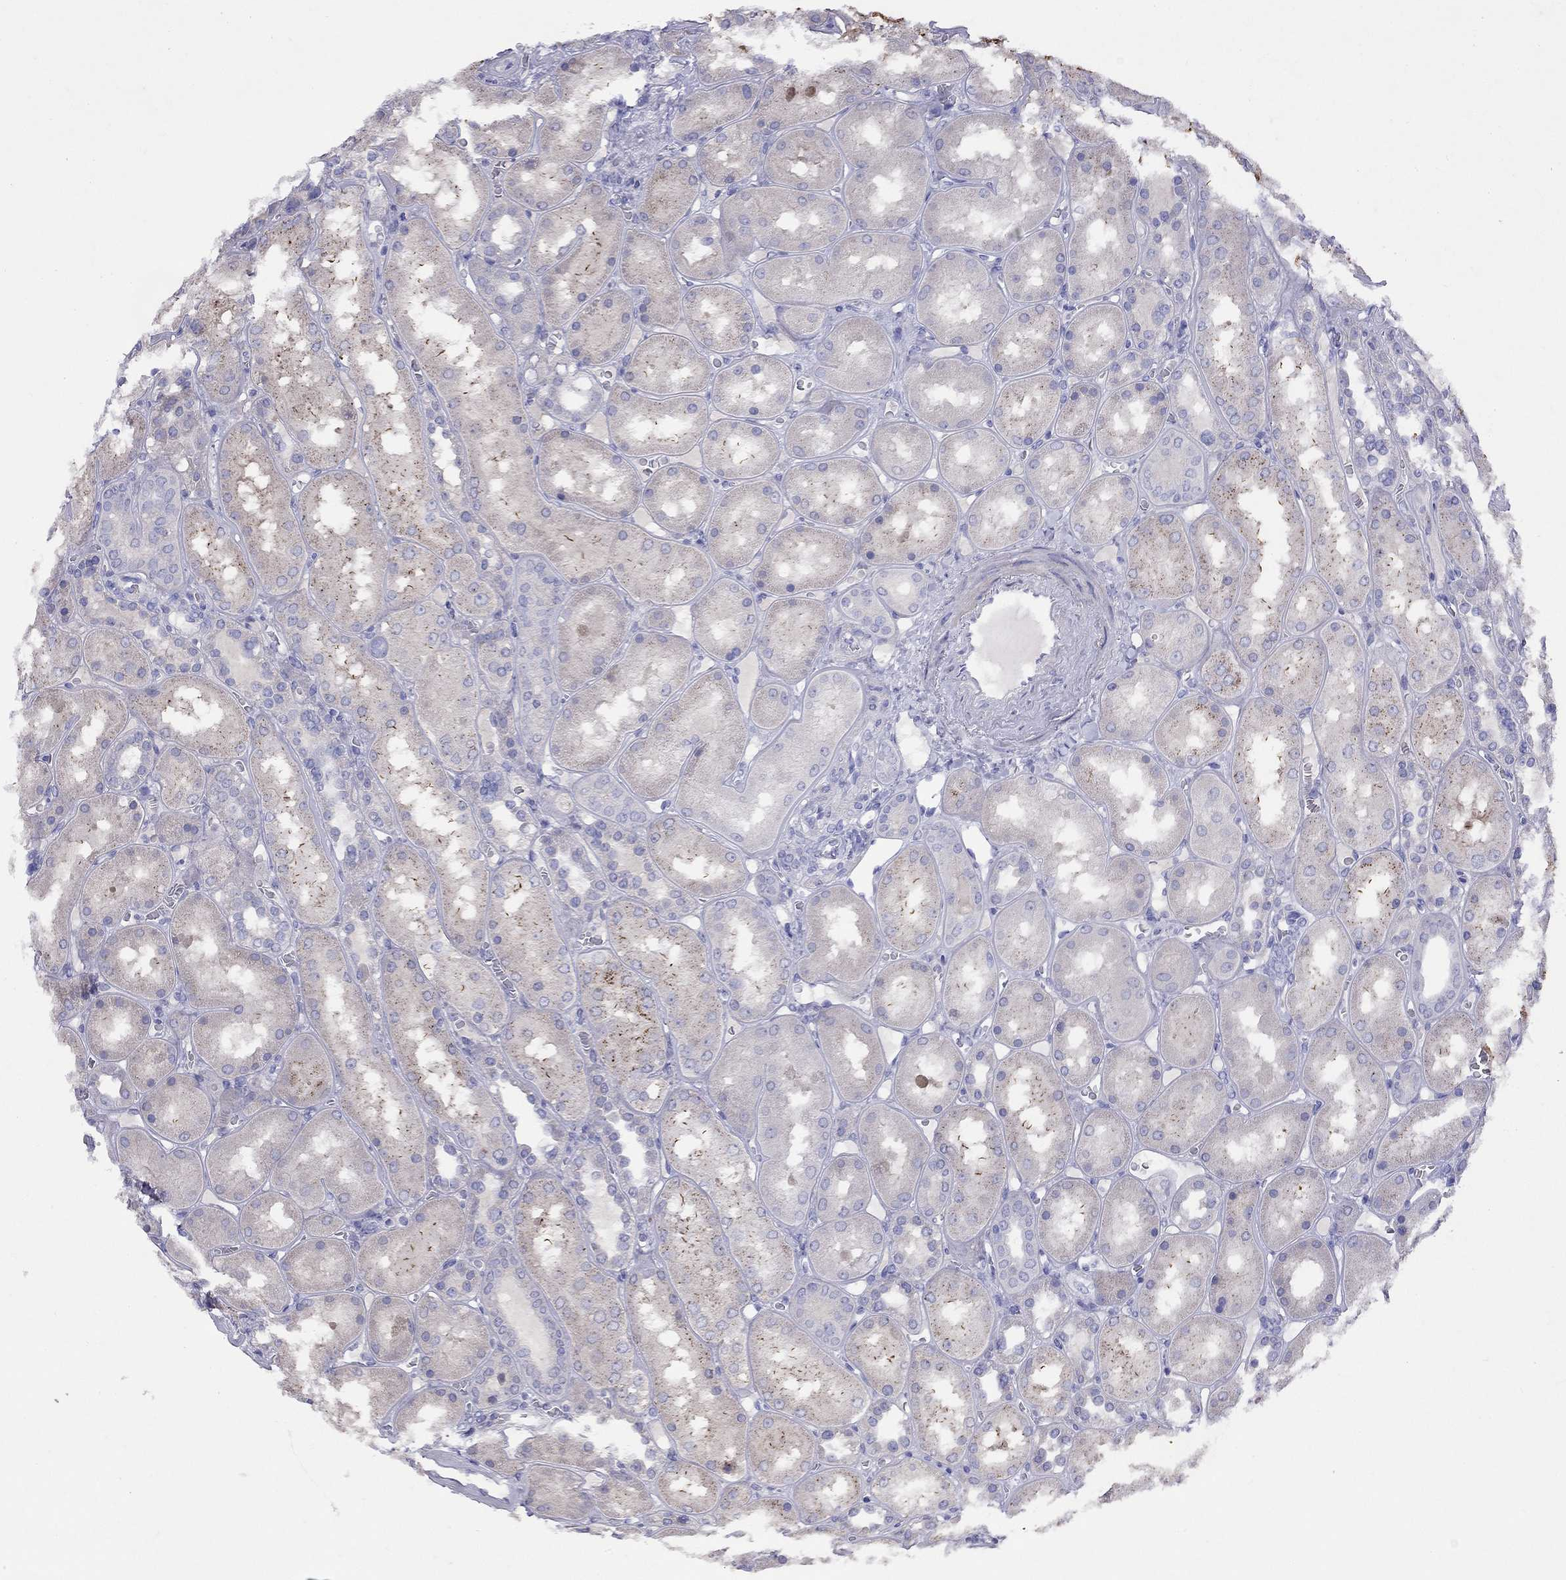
{"staining": {"intensity": "negative", "quantity": "none", "location": "none"}, "tissue": "kidney", "cell_type": "Cells in glomeruli", "image_type": "normal", "snomed": [{"axis": "morphology", "description": "Normal tissue, NOS"}, {"axis": "topography", "description": "Kidney"}], "caption": "Micrograph shows no protein expression in cells in glomeruli of unremarkable kidney.", "gene": "GNAT3", "patient": {"sex": "male", "age": 73}}